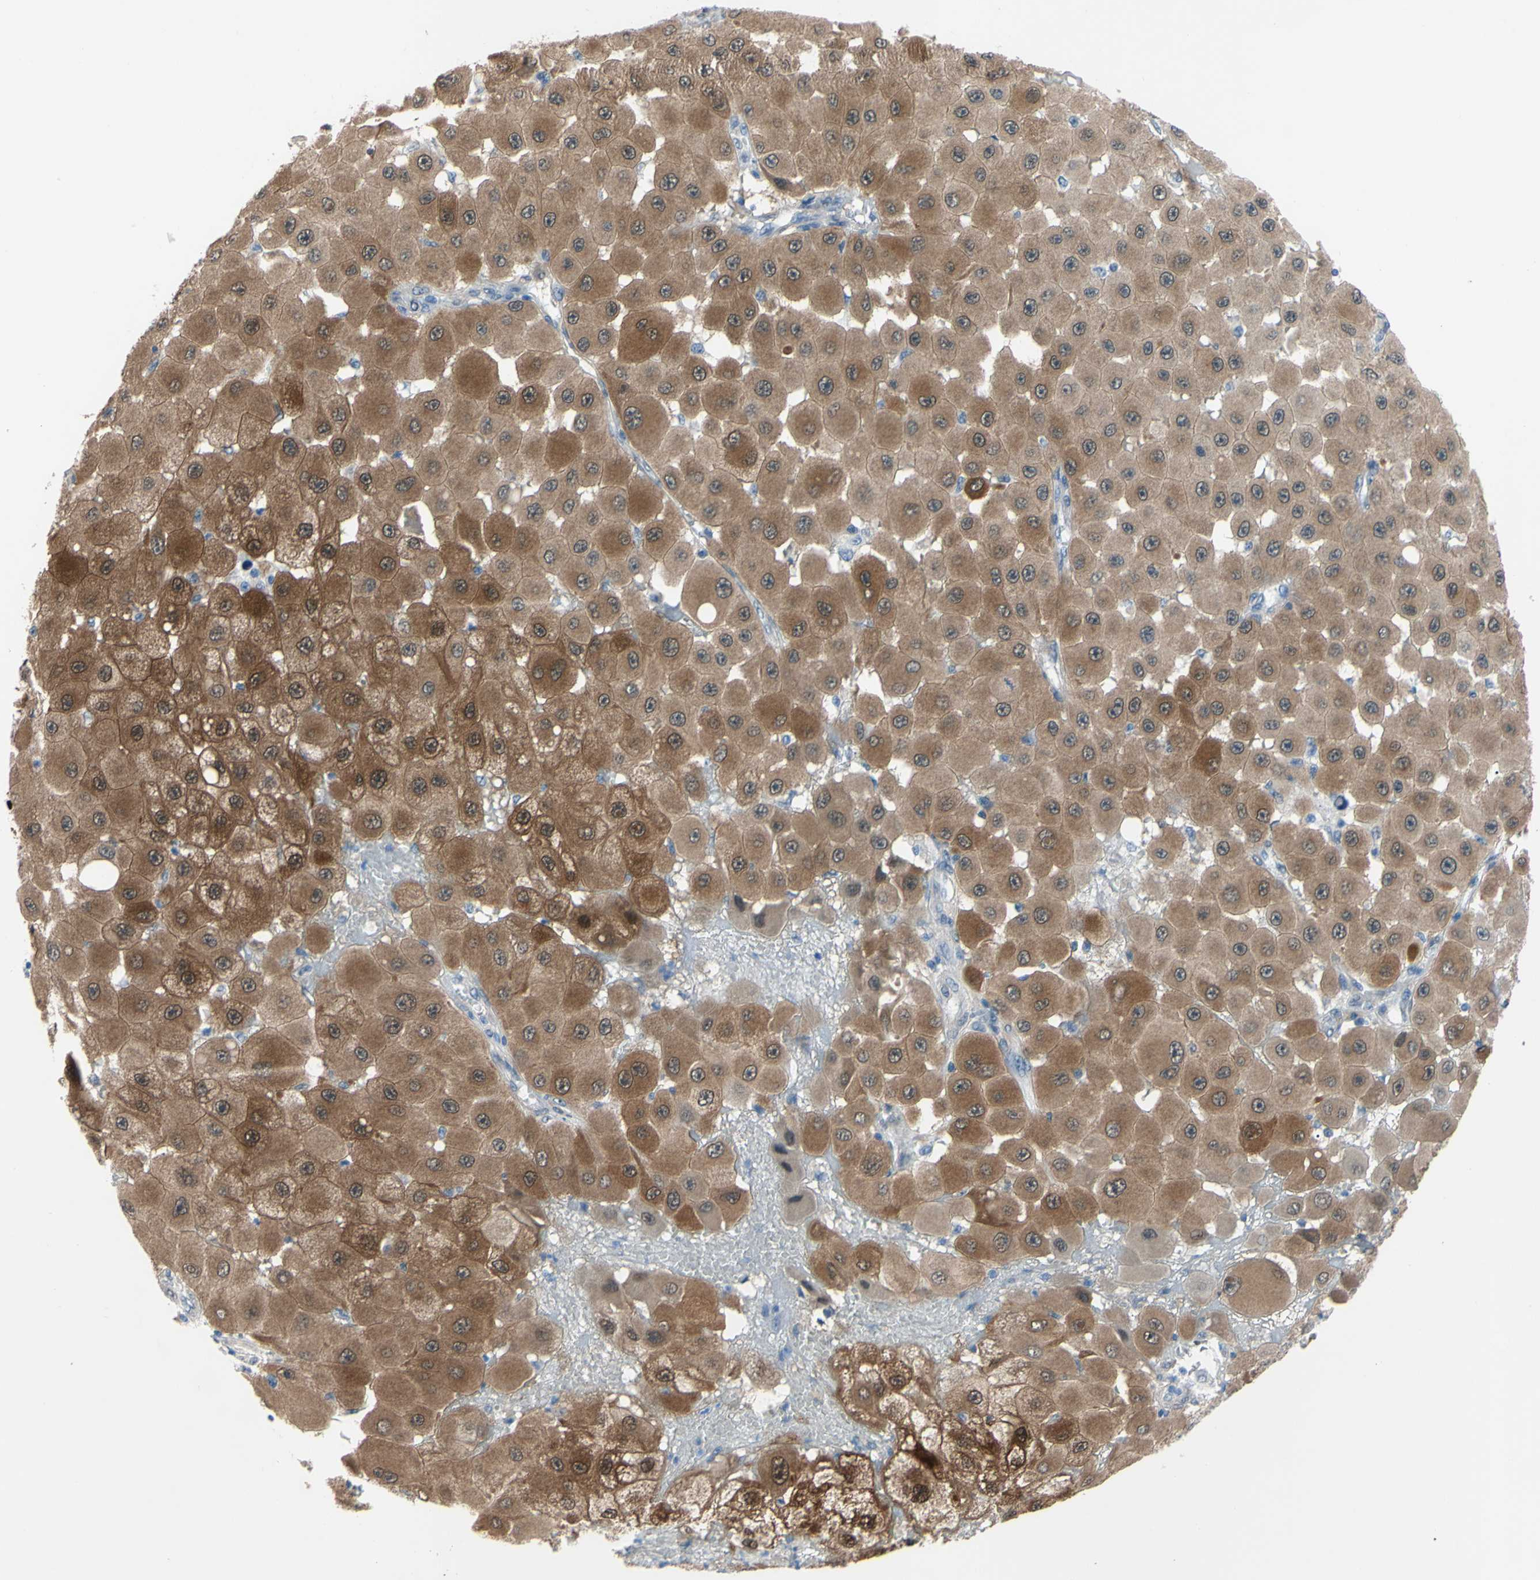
{"staining": {"intensity": "moderate", "quantity": ">75%", "location": "cytoplasmic/membranous,nuclear"}, "tissue": "melanoma", "cell_type": "Tumor cells", "image_type": "cancer", "snomed": [{"axis": "morphology", "description": "Malignant melanoma, NOS"}, {"axis": "topography", "description": "Skin"}], "caption": "A brown stain labels moderate cytoplasmic/membranous and nuclear staining of a protein in human malignant melanoma tumor cells.", "gene": "NOL3", "patient": {"sex": "female", "age": 81}}